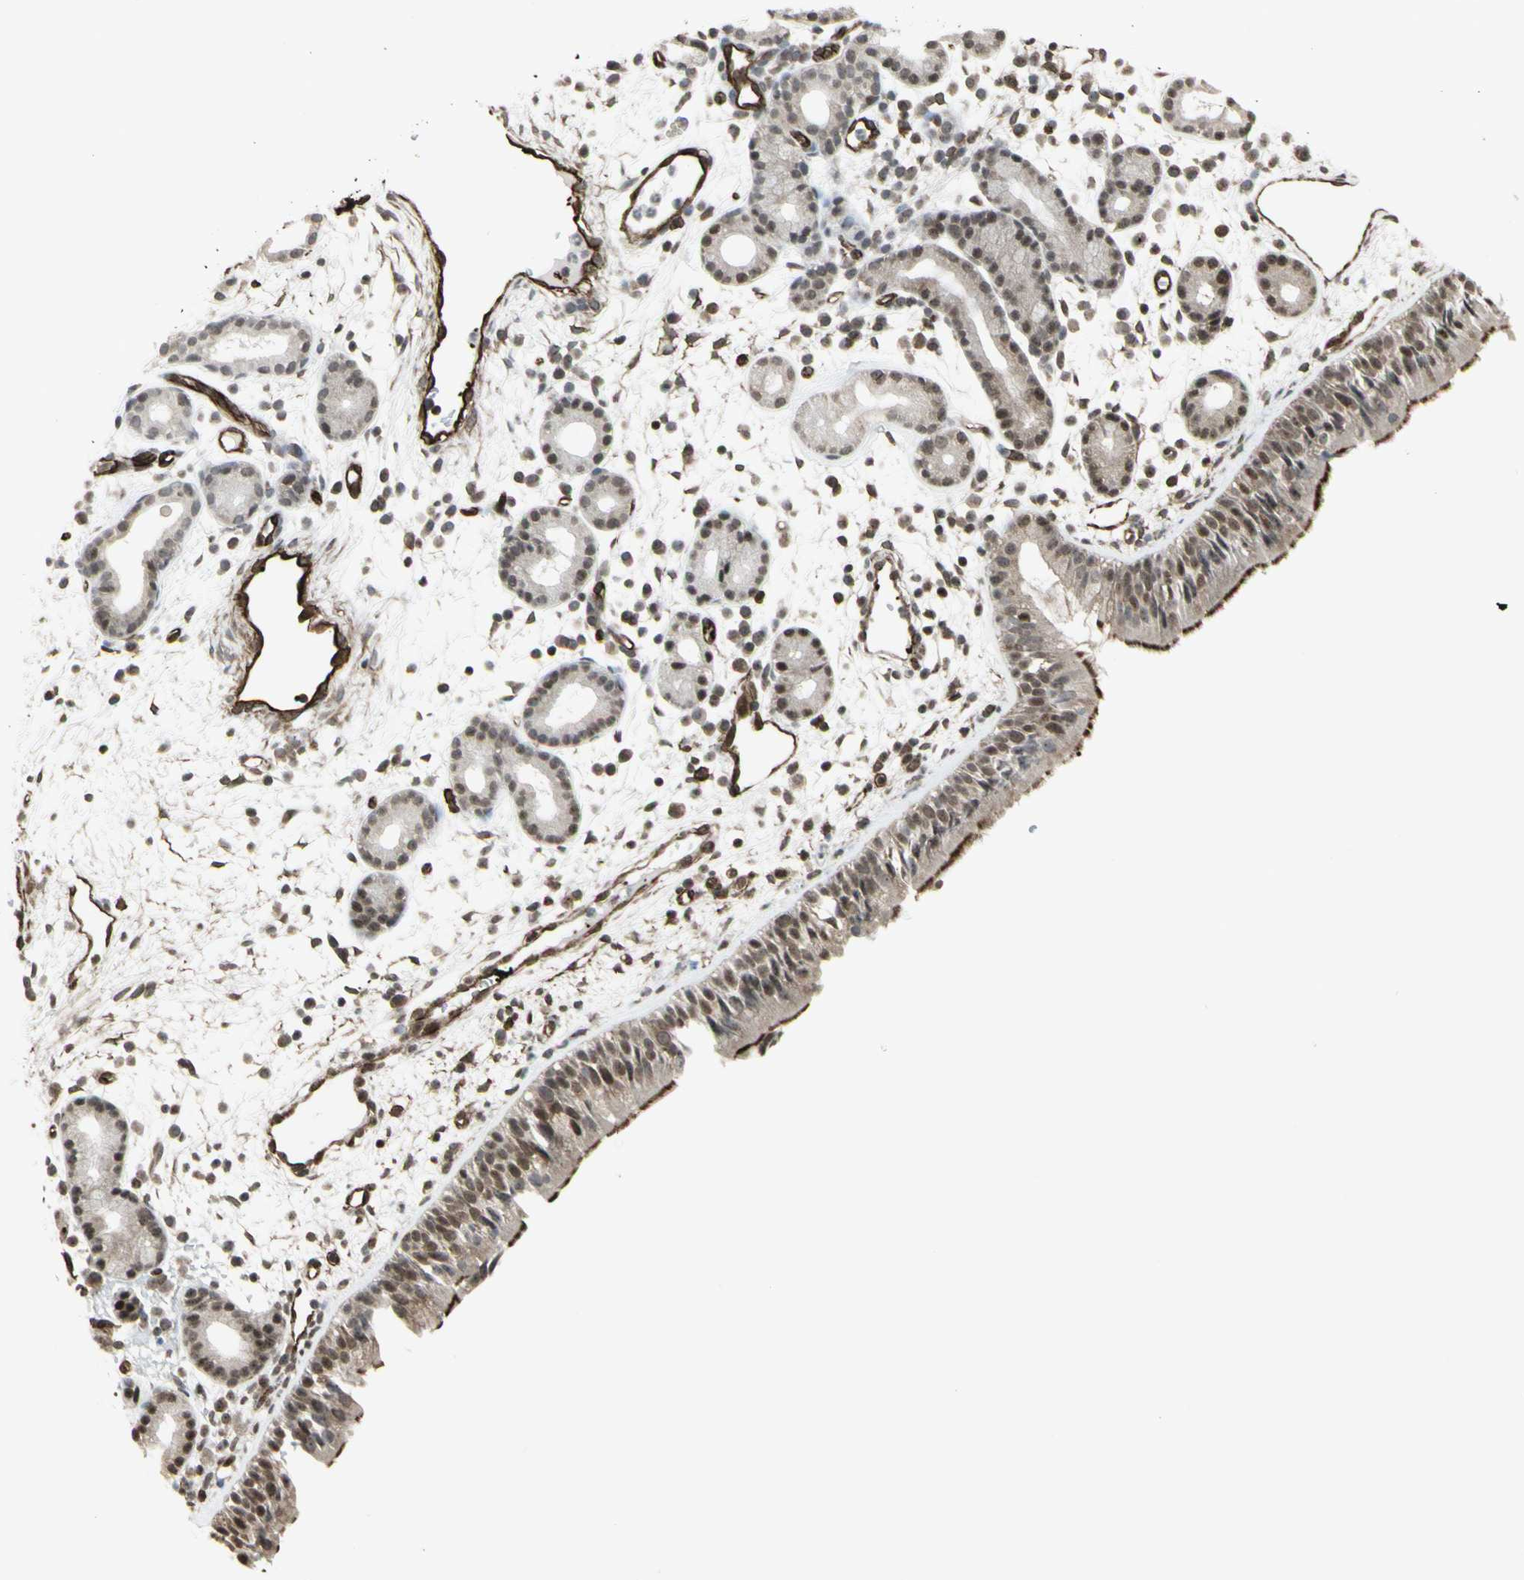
{"staining": {"intensity": "moderate", "quantity": ">75%", "location": "cytoplasmic/membranous,nuclear"}, "tissue": "nasopharynx", "cell_type": "Respiratory epithelial cells", "image_type": "normal", "snomed": [{"axis": "morphology", "description": "Normal tissue, NOS"}, {"axis": "morphology", "description": "Inflammation, NOS"}, {"axis": "topography", "description": "Nasopharynx"}], "caption": "IHC image of benign nasopharynx: nasopharynx stained using immunohistochemistry exhibits medium levels of moderate protein expression localized specifically in the cytoplasmic/membranous,nuclear of respiratory epithelial cells, appearing as a cytoplasmic/membranous,nuclear brown color.", "gene": "DTX3L", "patient": {"sex": "female", "age": 55}}